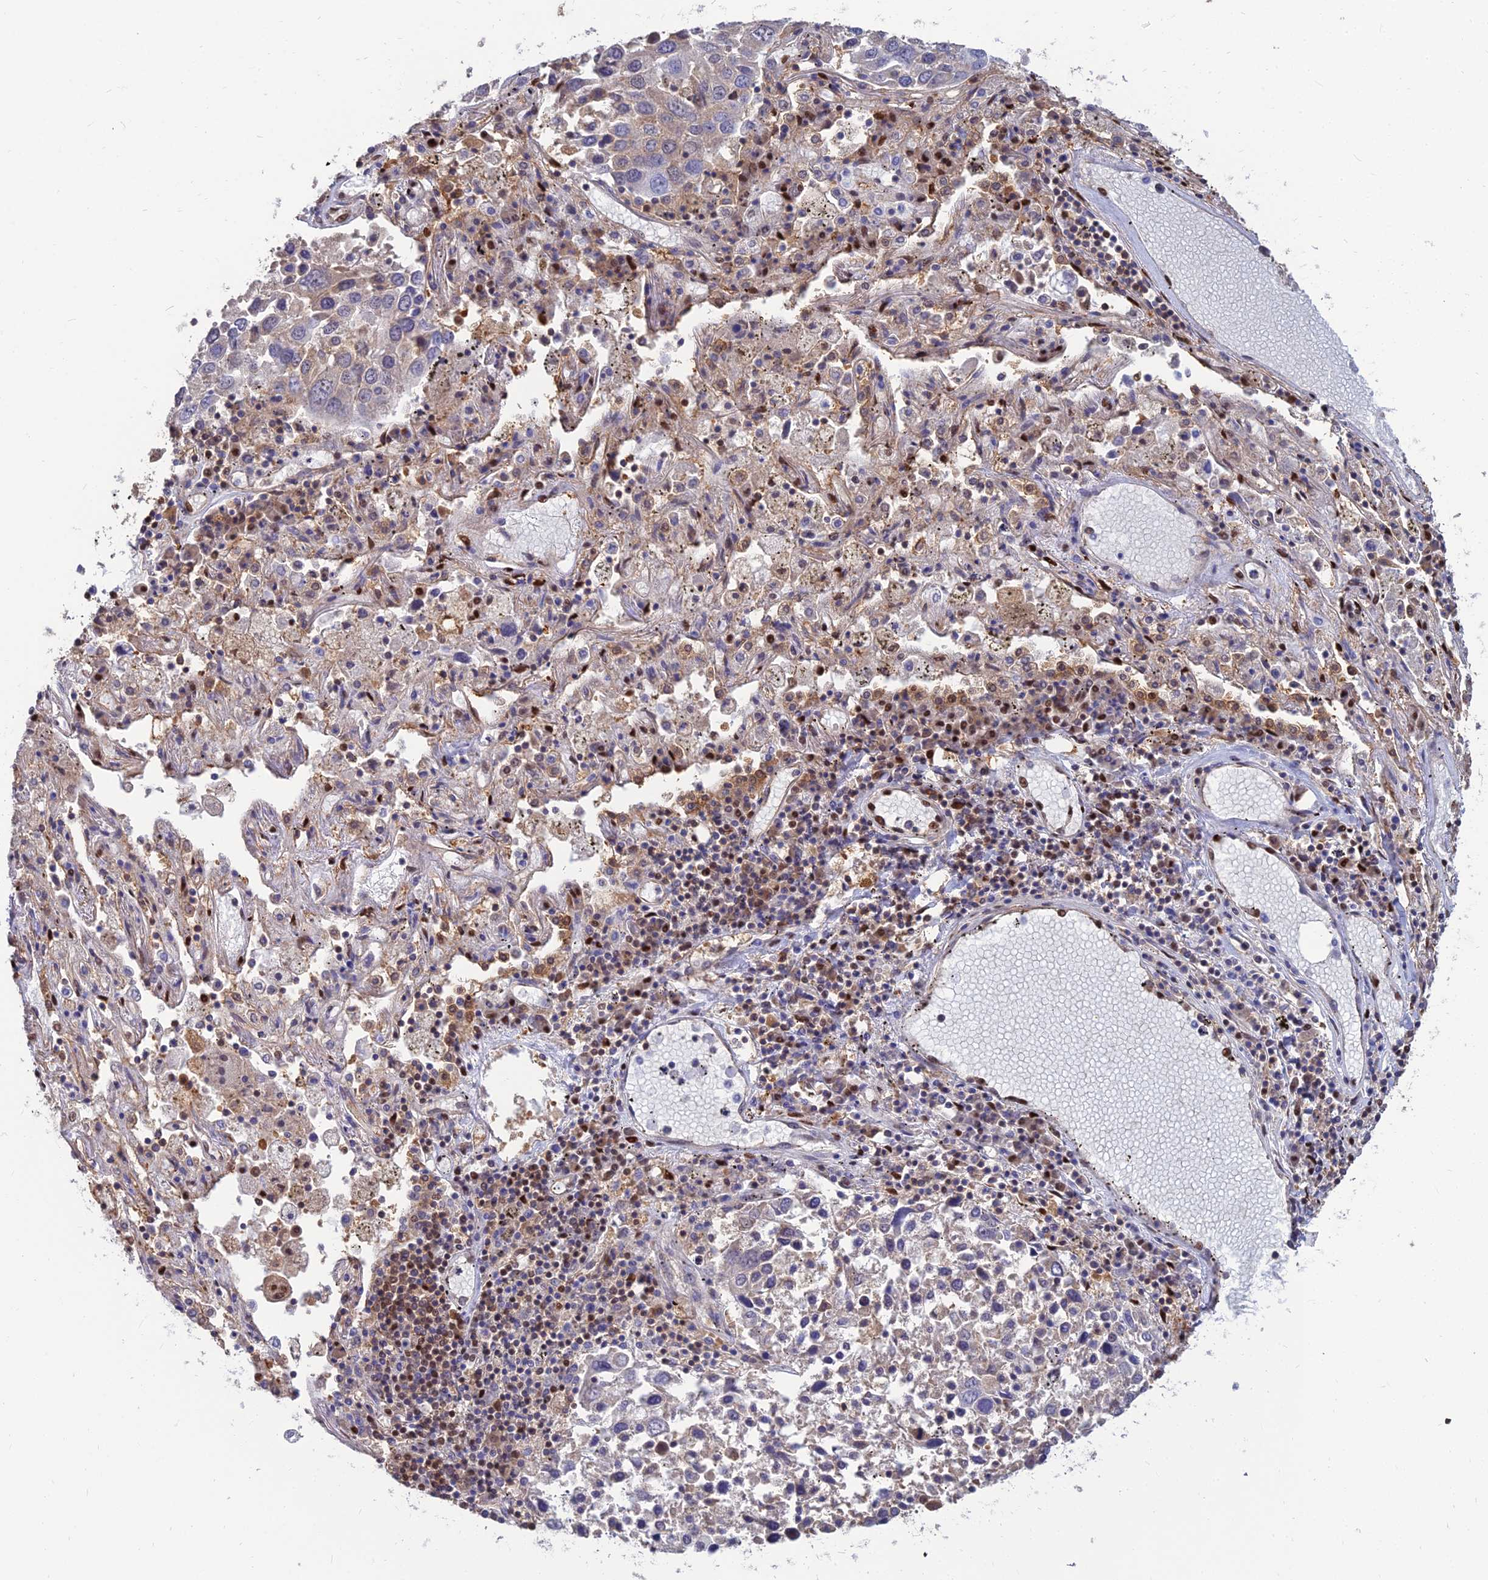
{"staining": {"intensity": "weak", "quantity": "<25%", "location": "cytoplasmic/membranous"}, "tissue": "lung cancer", "cell_type": "Tumor cells", "image_type": "cancer", "snomed": [{"axis": "morphology", "description": "Squamous cell carcinoma, NOS"}, {"axis": "topography", "description": "Lung"}], "caption": "DAB (3,3'-diaminobenzidine) immunohistochemical staining of human squamous cell carcinoma (lung) exhibits no significant expression in tumor cells.", "gene": "DNPEP", "patient": {"sex": "male", "age": 65}}